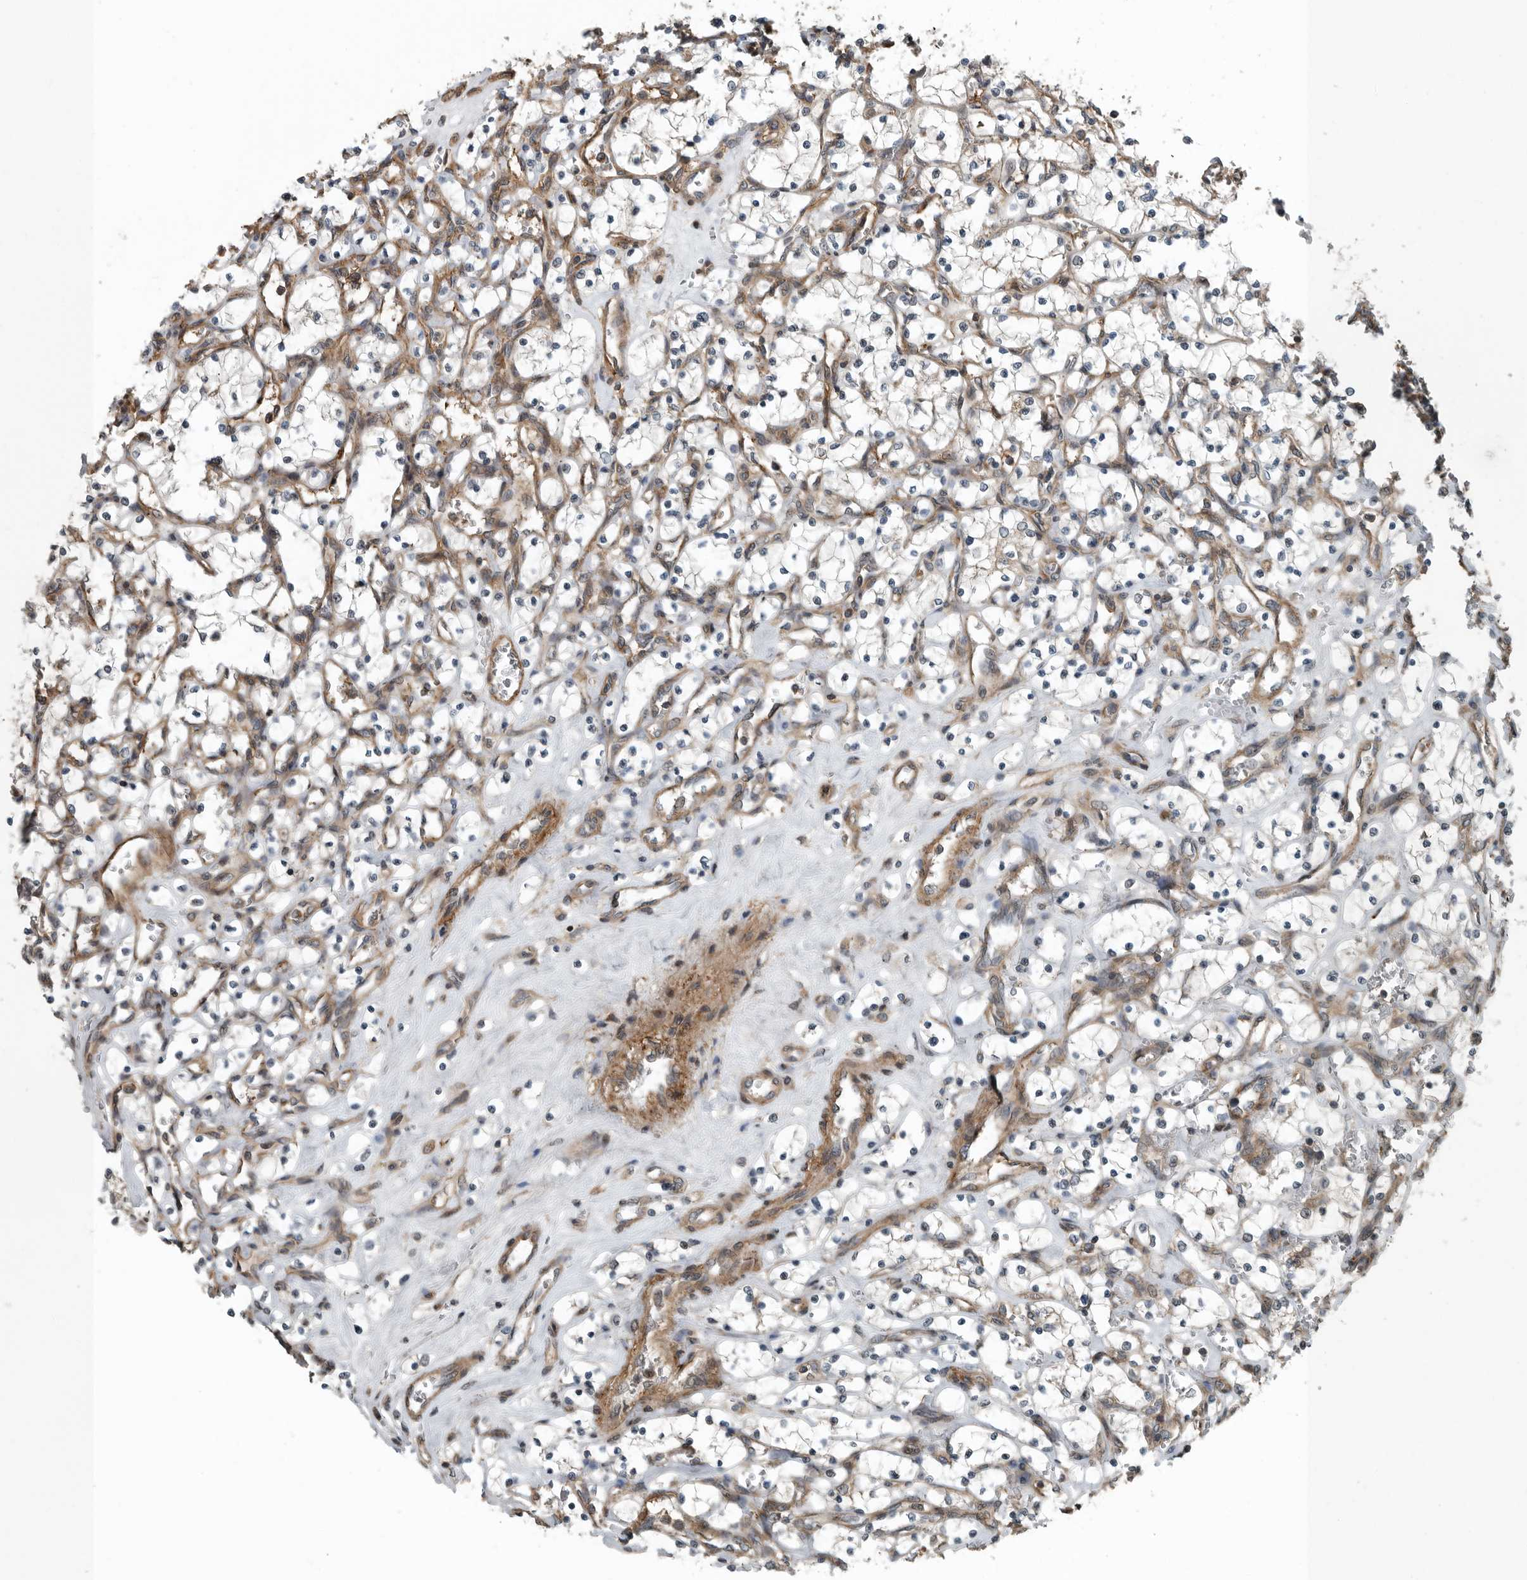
{"staining": {"intensity": "negative", "quantity": "none", "location": "none"}, "tissue": "renal cancer", "cell_type": "Tumor cells", "image_type": "cancer", "snomed": [{"axis": "morphology", "description": "Adenocarcinoma, NOS"}, {"axis": "topography", "description": "Kidney"}], "caption": "An immunohistochemistry histopathology image of renal cancer (adenocarcinoma) is shown. There is no staining in tumor cells of renal cancer (adenocarcinoma). (DAB immunohistochemistry, high magnification).", "gene": "AMFR", "patient": {"sex": "female", "age": 69}}